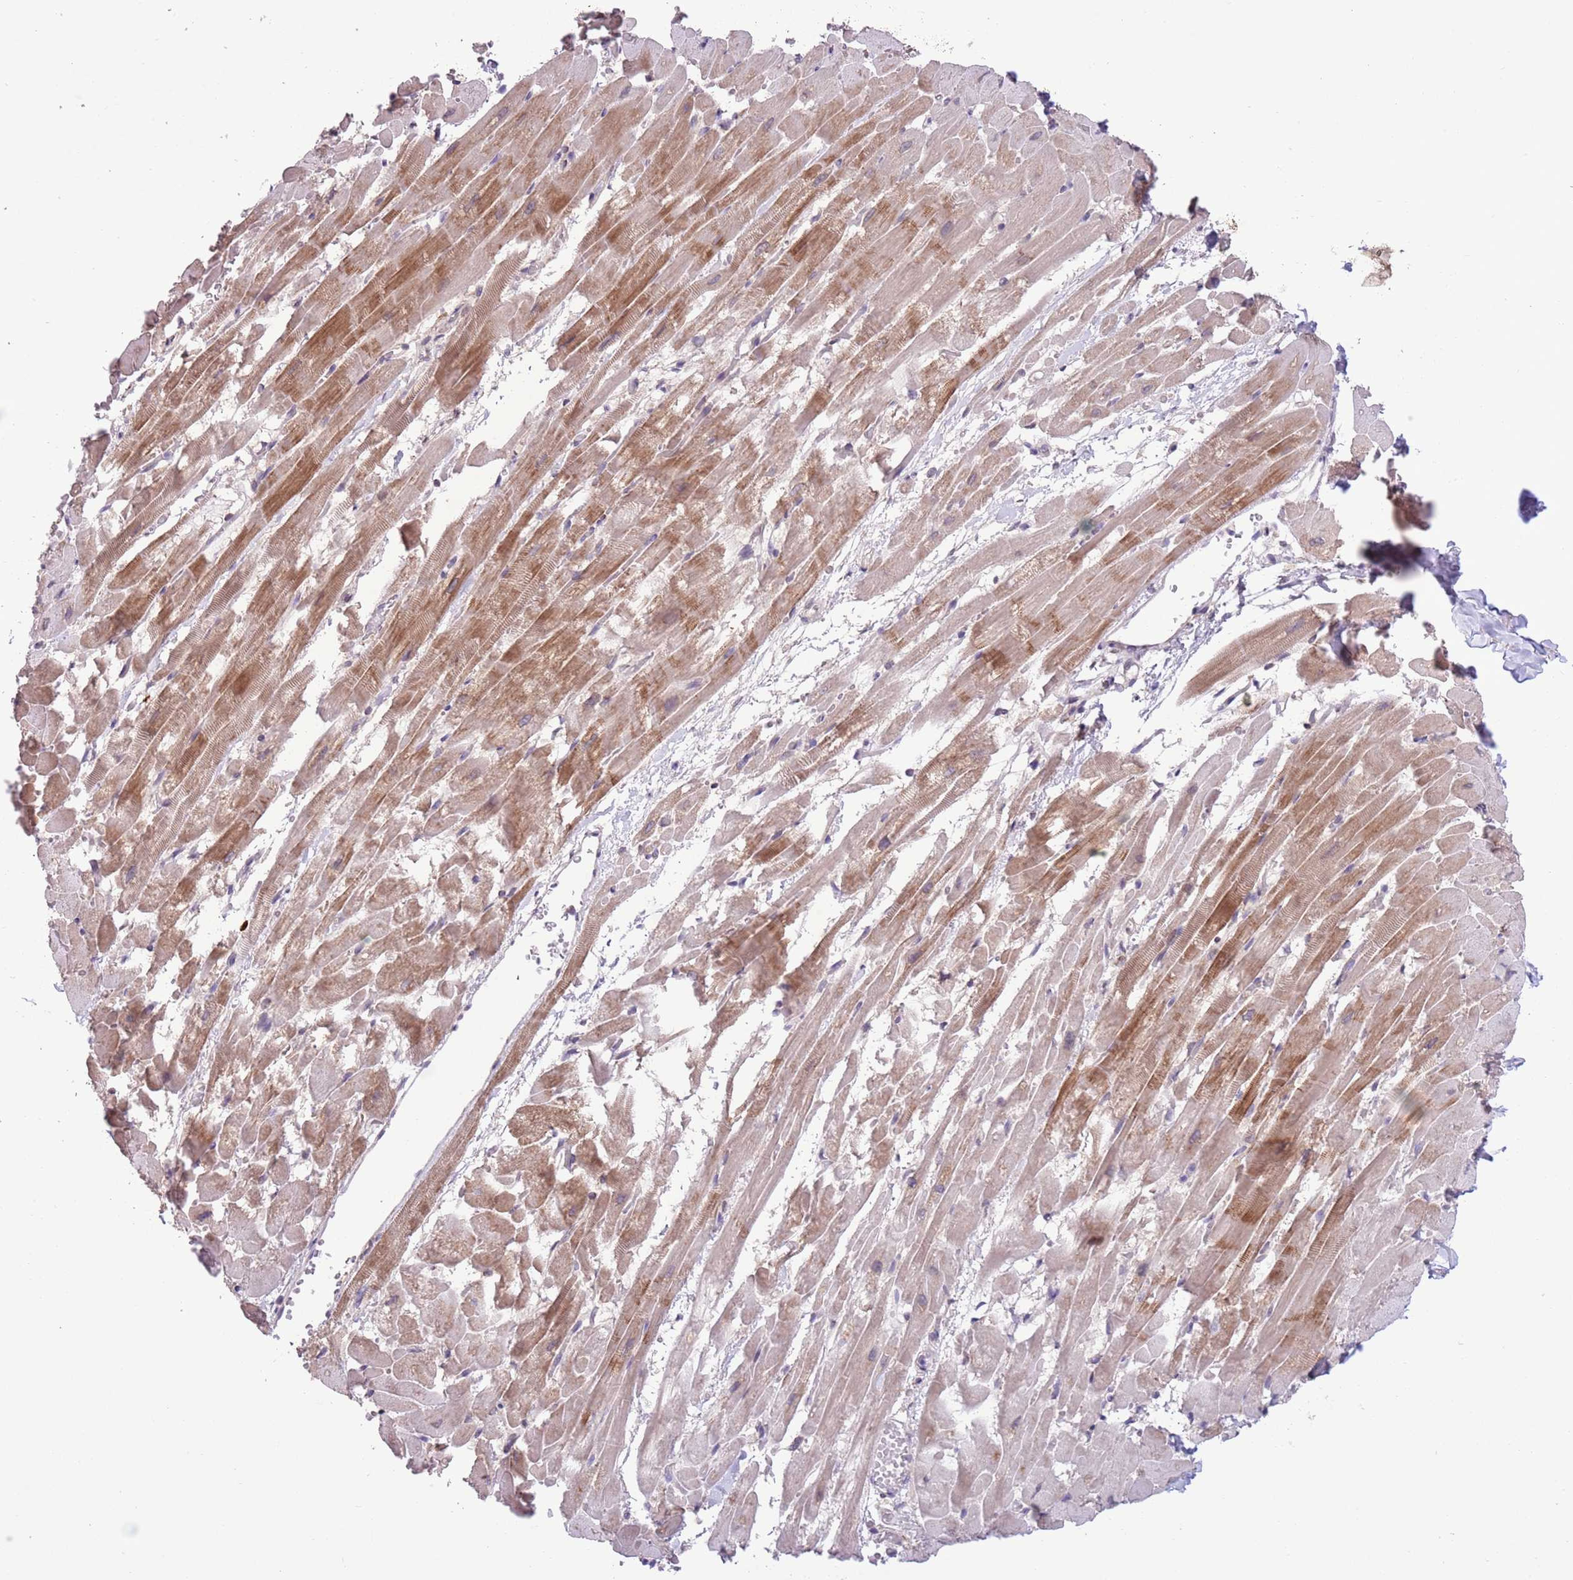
{"staining": {"intensity": "moderate", "quantity": "25%-75%", "location": "cytoplasmic/membranous,nuclear"}, "tissue": "heart muscle", "cell_type": "Cardiomyocytes", "image_type": "normal", "snomed": [{"axis": "morphology", "description": "Normal tissue, NOS"}, {"axis": "topography", "description": "Heart"}], "caption": "Immunohistochemical staining of unremarkable human heart muscle shows moderate cytoplasmic/membranous,nuclear protein staining in about 25%-75% of cardiomyocytes.", "gene": "CCND2", "patient": {"sex": "male", "age": 37}}